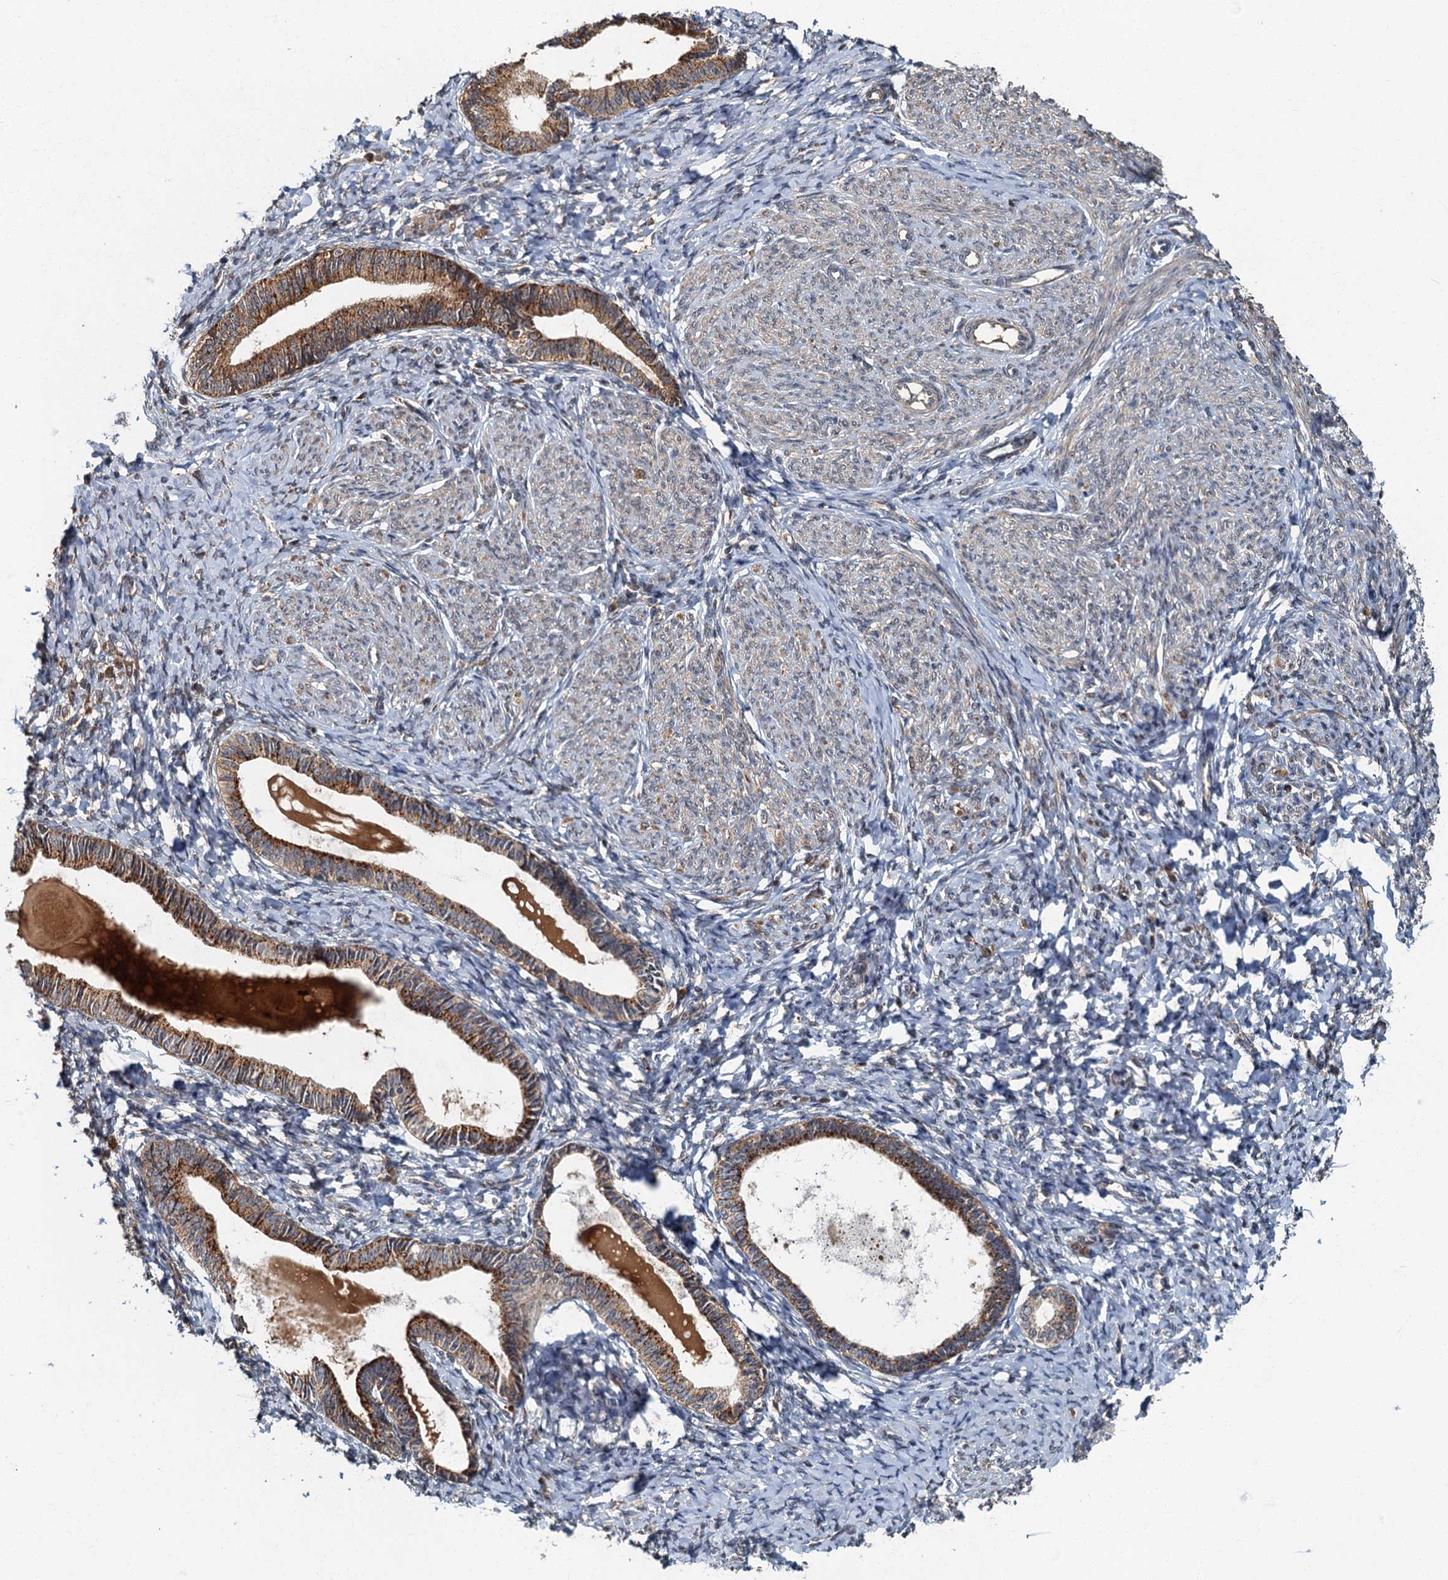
{"staining": {"intensity": "weak", "quantity": "25%-75%", "location": "cytoplasmic/membranous"}, "tissue": "endometrium", "cell_type": "Cells in endometrial stroma", "image_type": "normal", "snomed": [{"axis": "morphology", "description": "Normal tissue, NOS"}, {"axis": "topography", "description": "Endometrium"}], "caption": "Weak cytoplasmic/membranous expression is appreciated in approximately 25%-75% of cells in endometrial stroma in normal endometrium. (Stains: DAB (3,3'-diaminobenzidine) in brown, nuclei in blue, Microscopy: brightfield microscopy at high magnification).", "gene": "WDCP", "patient": {"sex": "female", "age": 72}}